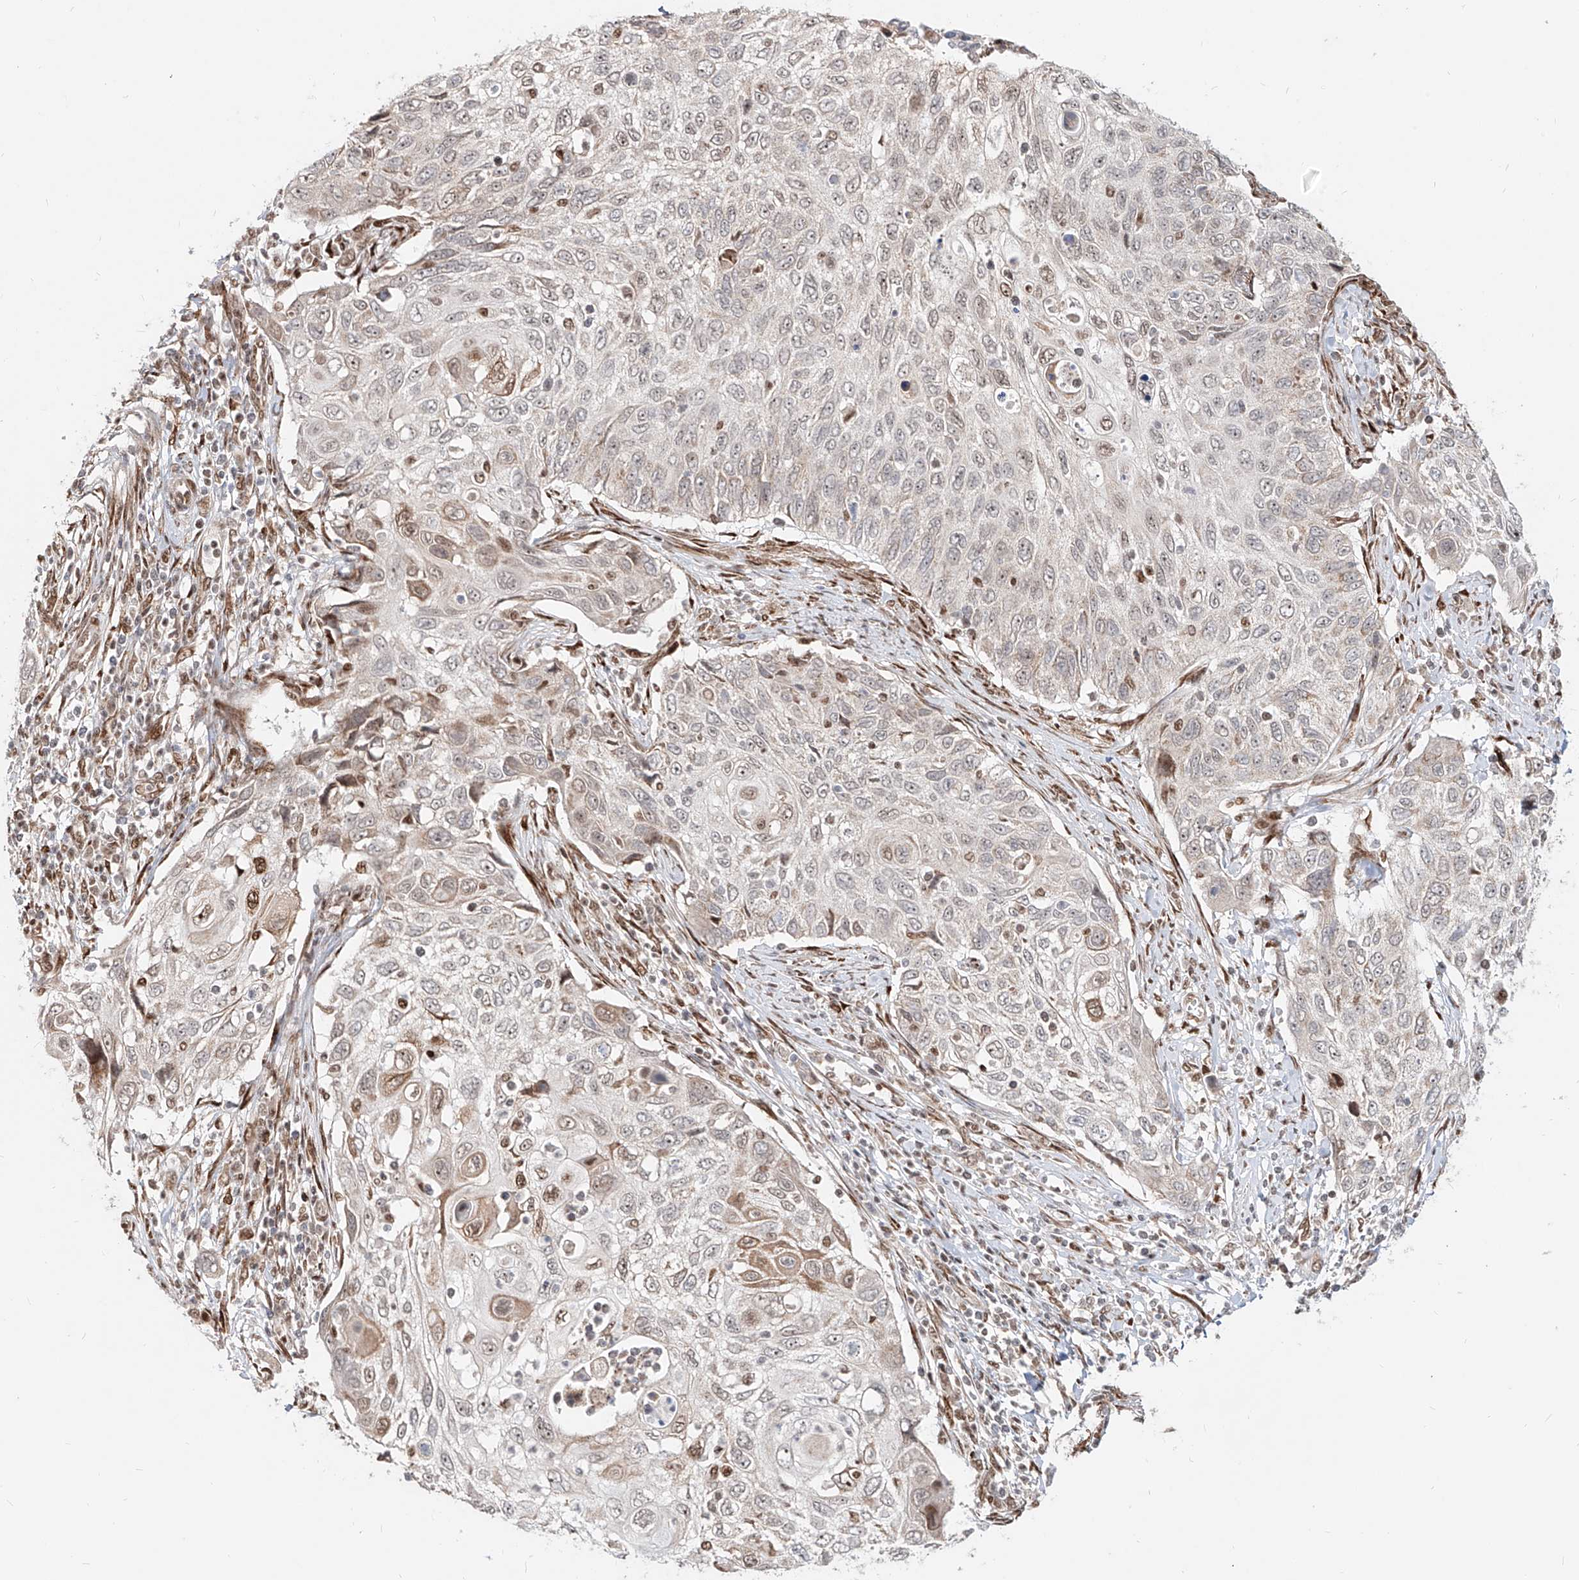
{"staining": {"intensity": "moderate", "quantity": "<25%", "location": "cytoplasmic/membranous,nuclear"}, "tissue": "cervical cancer", "cell_type": "Tumor cells", "image_type": "cancer", "snomed": [{"axis": "morphology", "description": "Squamous cell carcinoma, NOS"}, {"axis": "topography", "description": "Cervix"}], "caption": "Immunohistochemical staining of cervical cancer (squamous cell carcinoma) exhibits low levels of moderate cytoplasmic/membranous and nuclear protein expression in approximately <25% of tumor cells.", "gene": "ZNF710", "patient": {"sex": "female", "age": 70}}